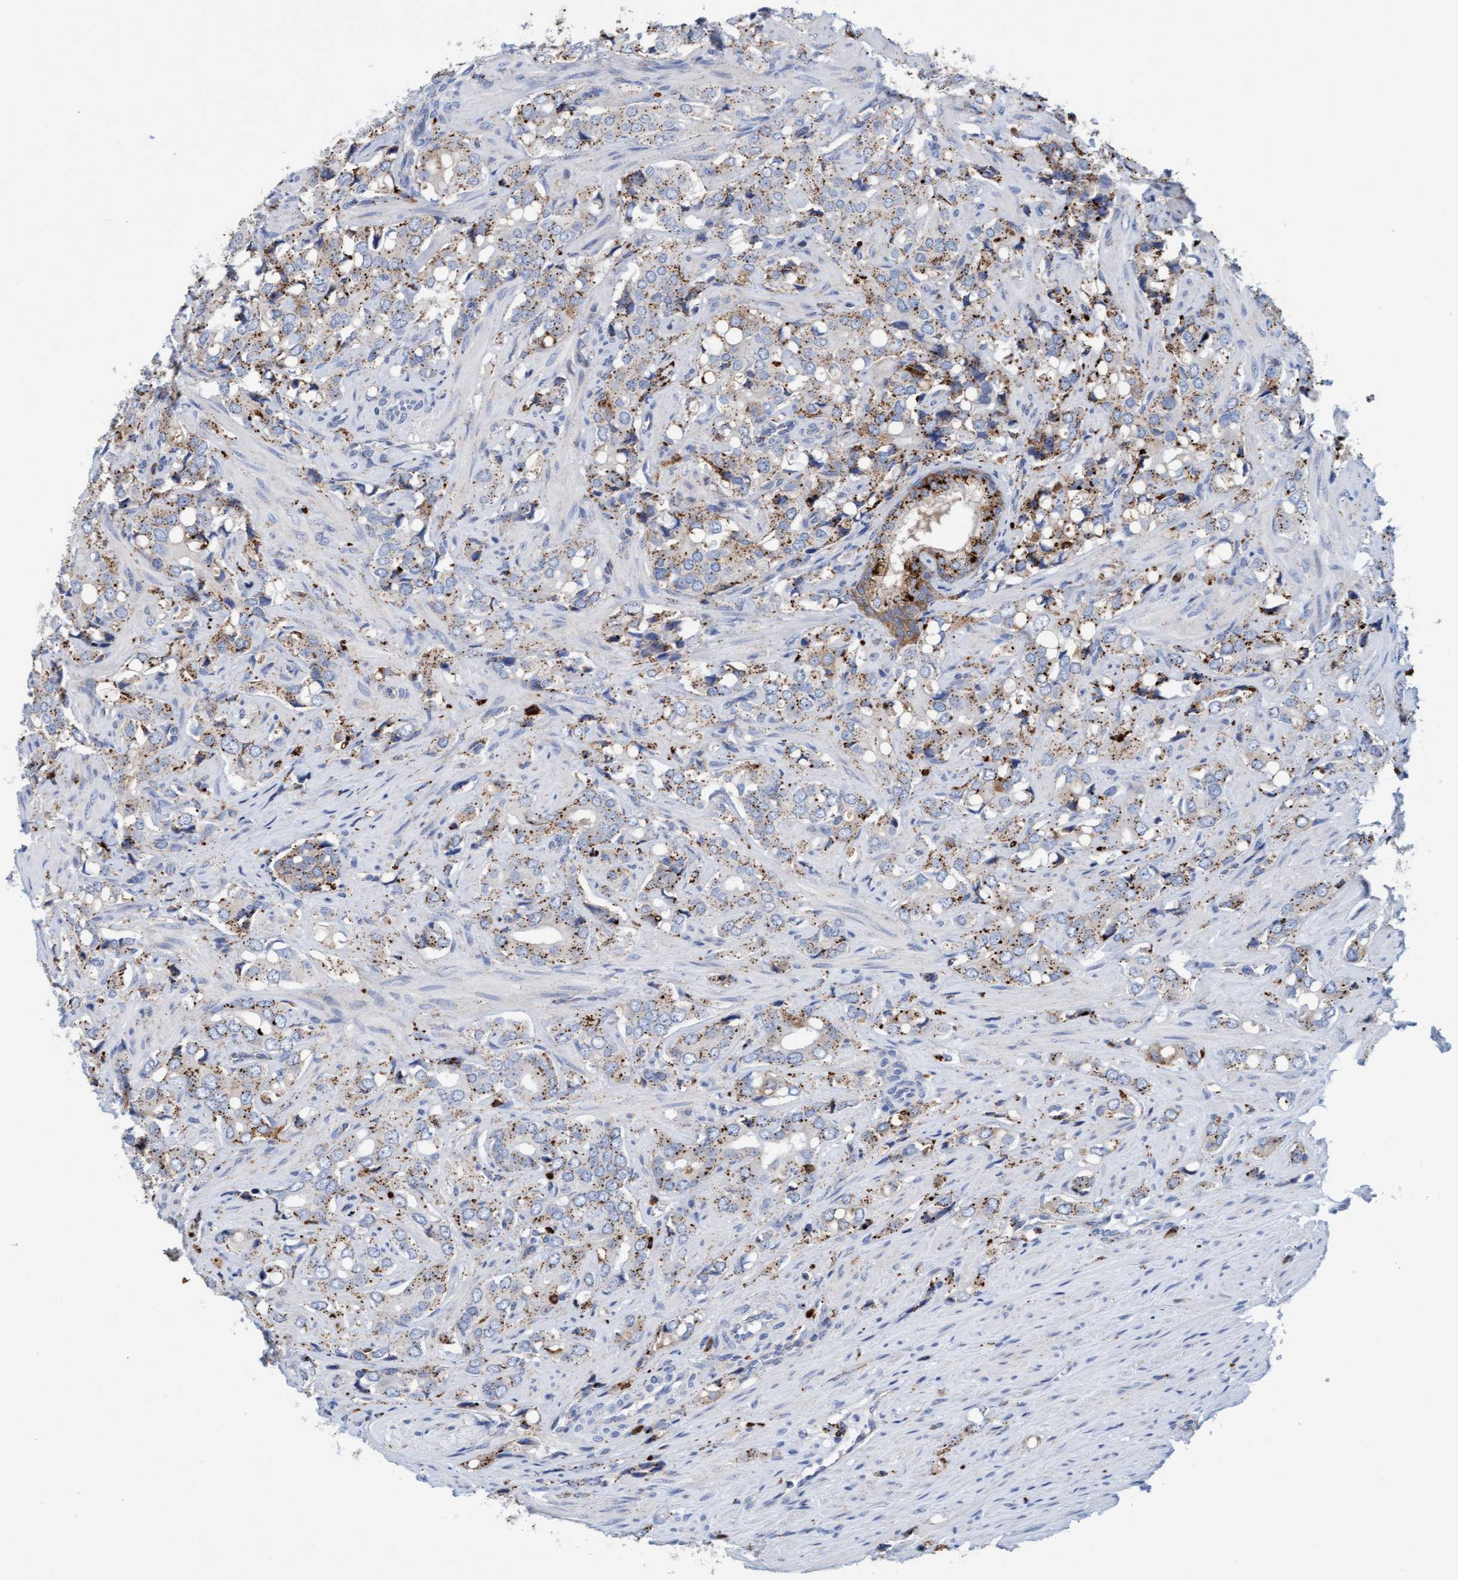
{"staining": {"intensity": "moderate", "quantity": ">75%", "location": "cytoplasmic/membranous"}, "tissue": "prostate cancer", "cell_type": "Tumor cells", "image_type": "cancer", "snomed": [{"axis": "morphology", "description": "Adenocarcinoma, High grade"}, {"axis": "topography", "description": "Prostate"}], "caption": "Immunohistochemistry (IHC) of prostate adenocarcinoma (high-grade) reveals medium levels of moderate cytoplasmic/membranous positivity in about >75% of tumor cells.", "gene": "SGSH", "patient": {"sex": "male", "age": 52}}